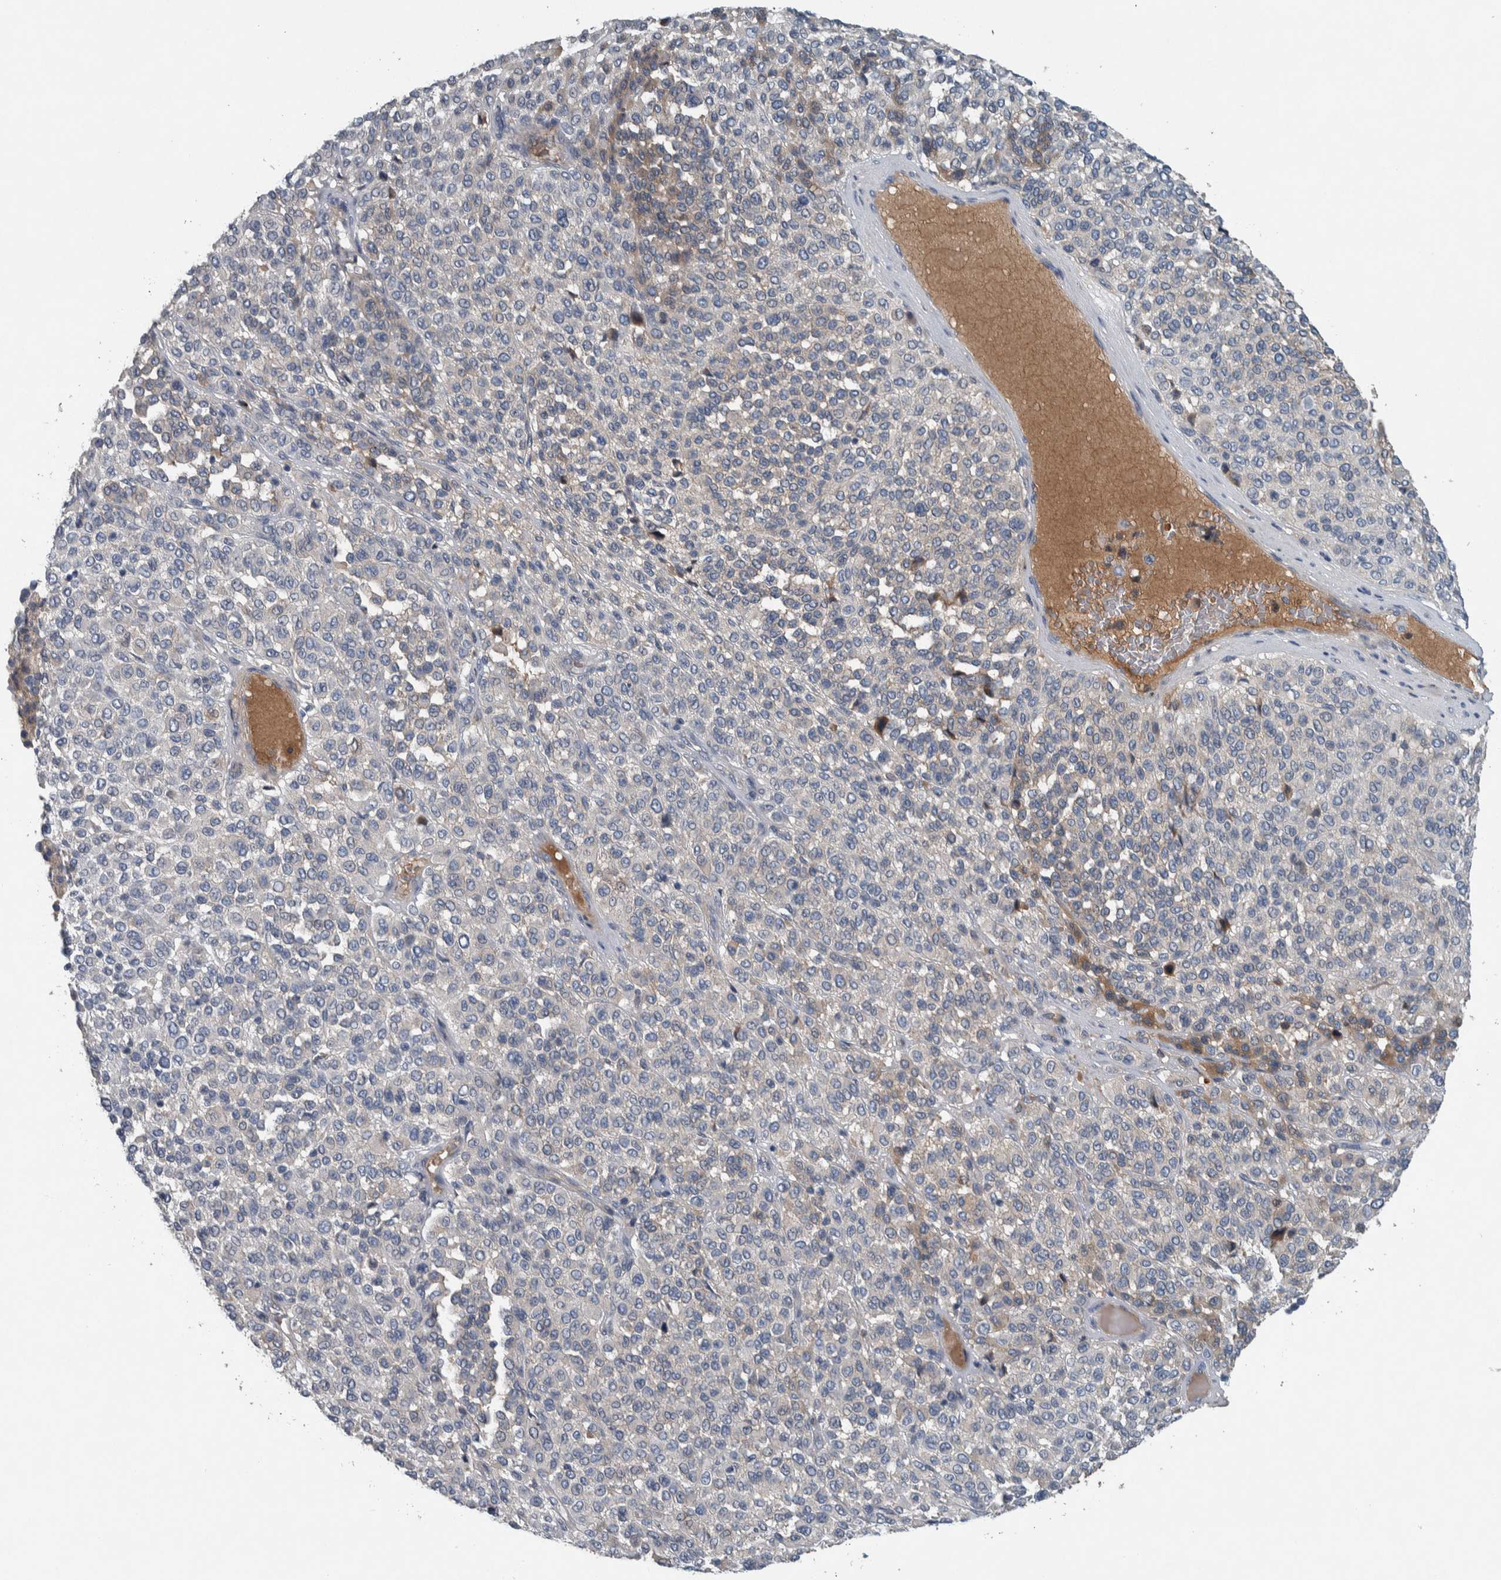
{"staining": {"intensity": "negative", "quantity": "none", "location": "none"}, "tissue": "melanoma", "cell_type": "Tumor cells", "image_type": "cancer", "snomed": [{"axis": "morphology", "description": "Malignant melanoma, Metastatic site"}, {"axis": "topography", "description": "Pancreas"}], "caption": "IHC micrograph of malignant melanoma (metastatic site) stained for a protein (brown), which shows no staining in tumor cells. Brightfield microscopy of immunohistochemistry stained with DAB (brown) and hematoxylin (blue), captured at high magnification.", "gene": "SERPINC1", "patient": {"sex": "female", "age": 30}}